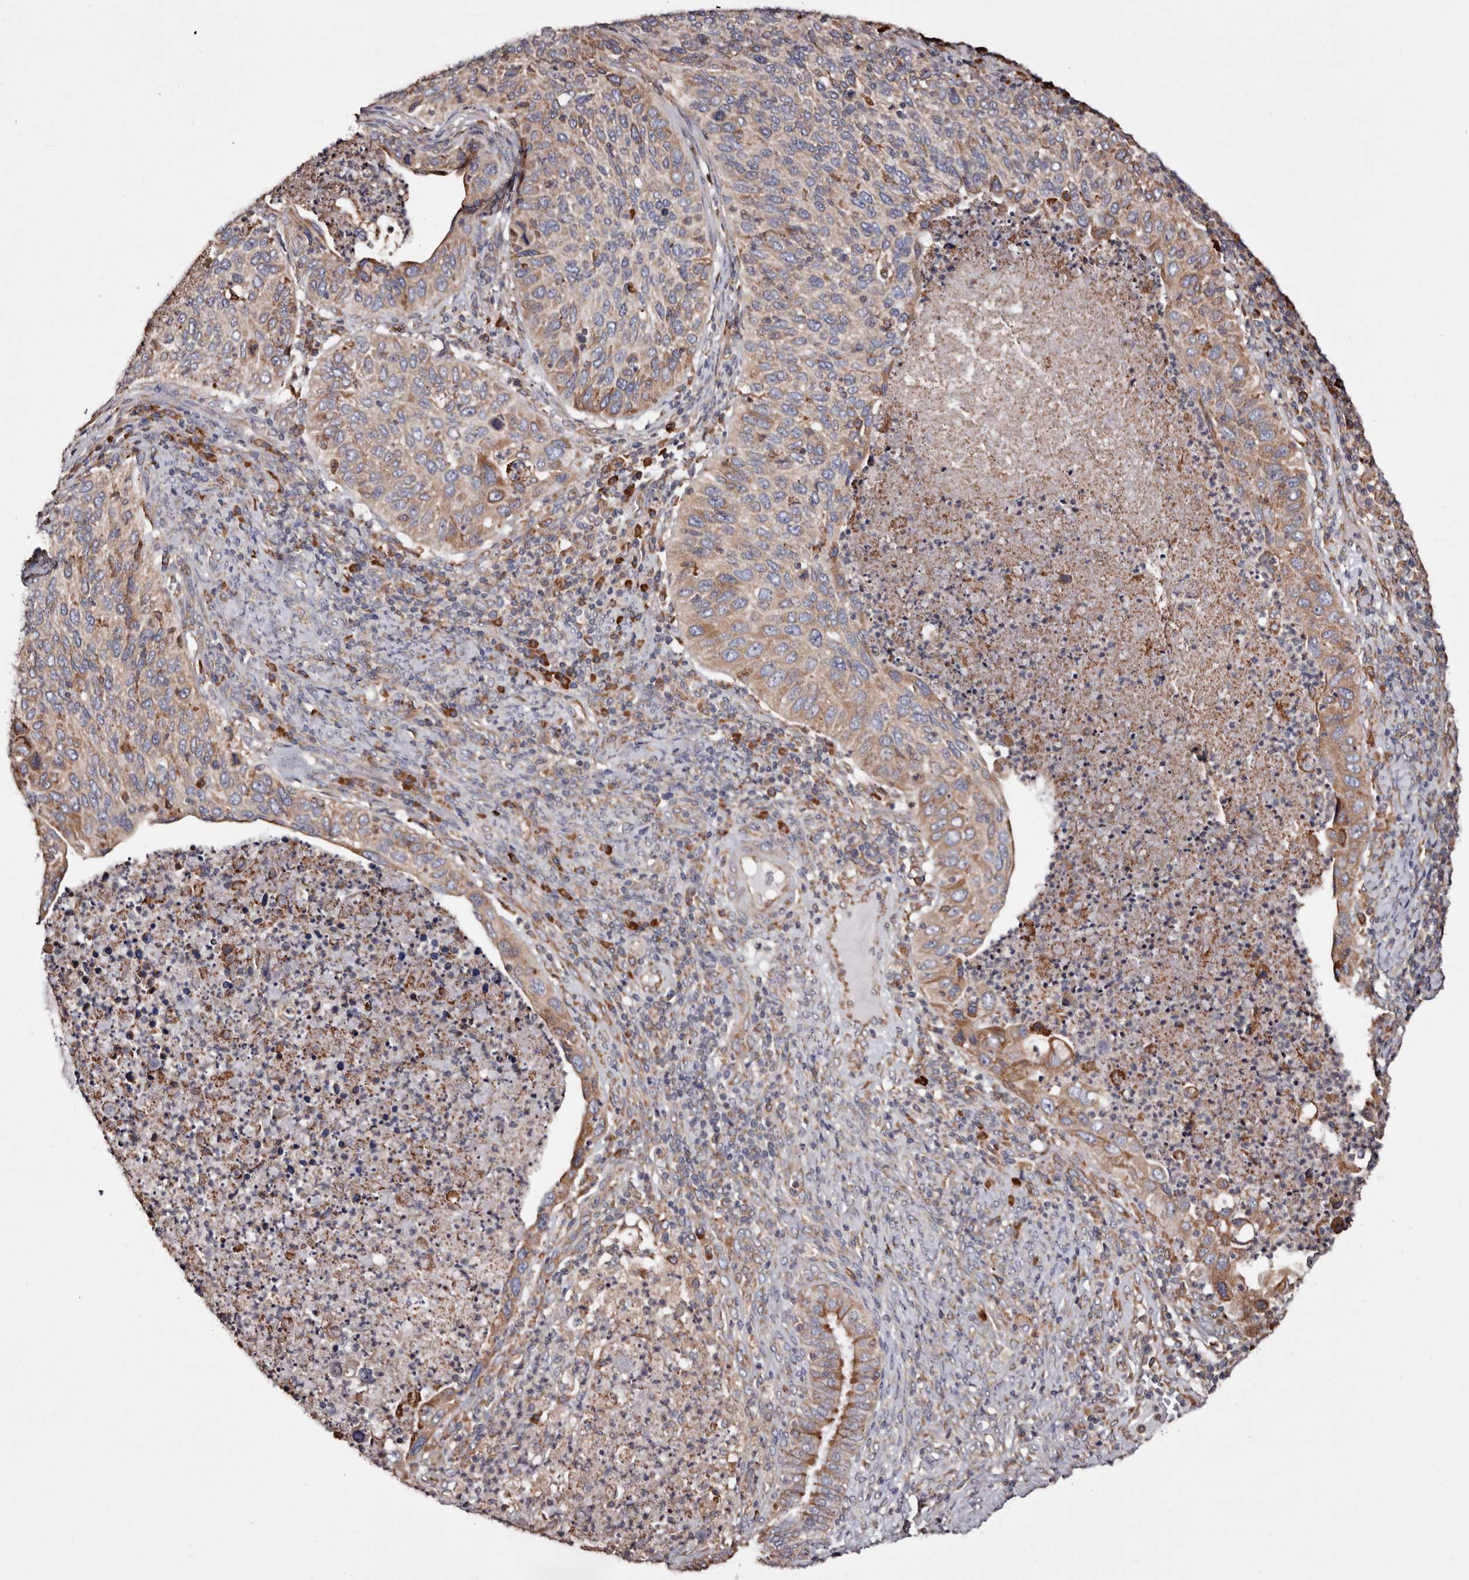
{"staining": {"intensity": "moderate", "quantity": "25%-75%", "location": "cytoplasmic/membranous"}, "tissue": "cervical cancer", "cell_type": "Tumor cells", "image_type": "cancer", "snomed": [{"axis": "morphology", "description": "Squamous cell carcinoma, NOS"}, {"axis": "topography", "description": "Cervix"}], "caption": "Tumor cells show moderate cytoplasmic/membranous positivity in approximately 25%-75% of cells in cervical cancer.", "gene": "ACBD6", "patient": {"sex": "female", "age": 38}}